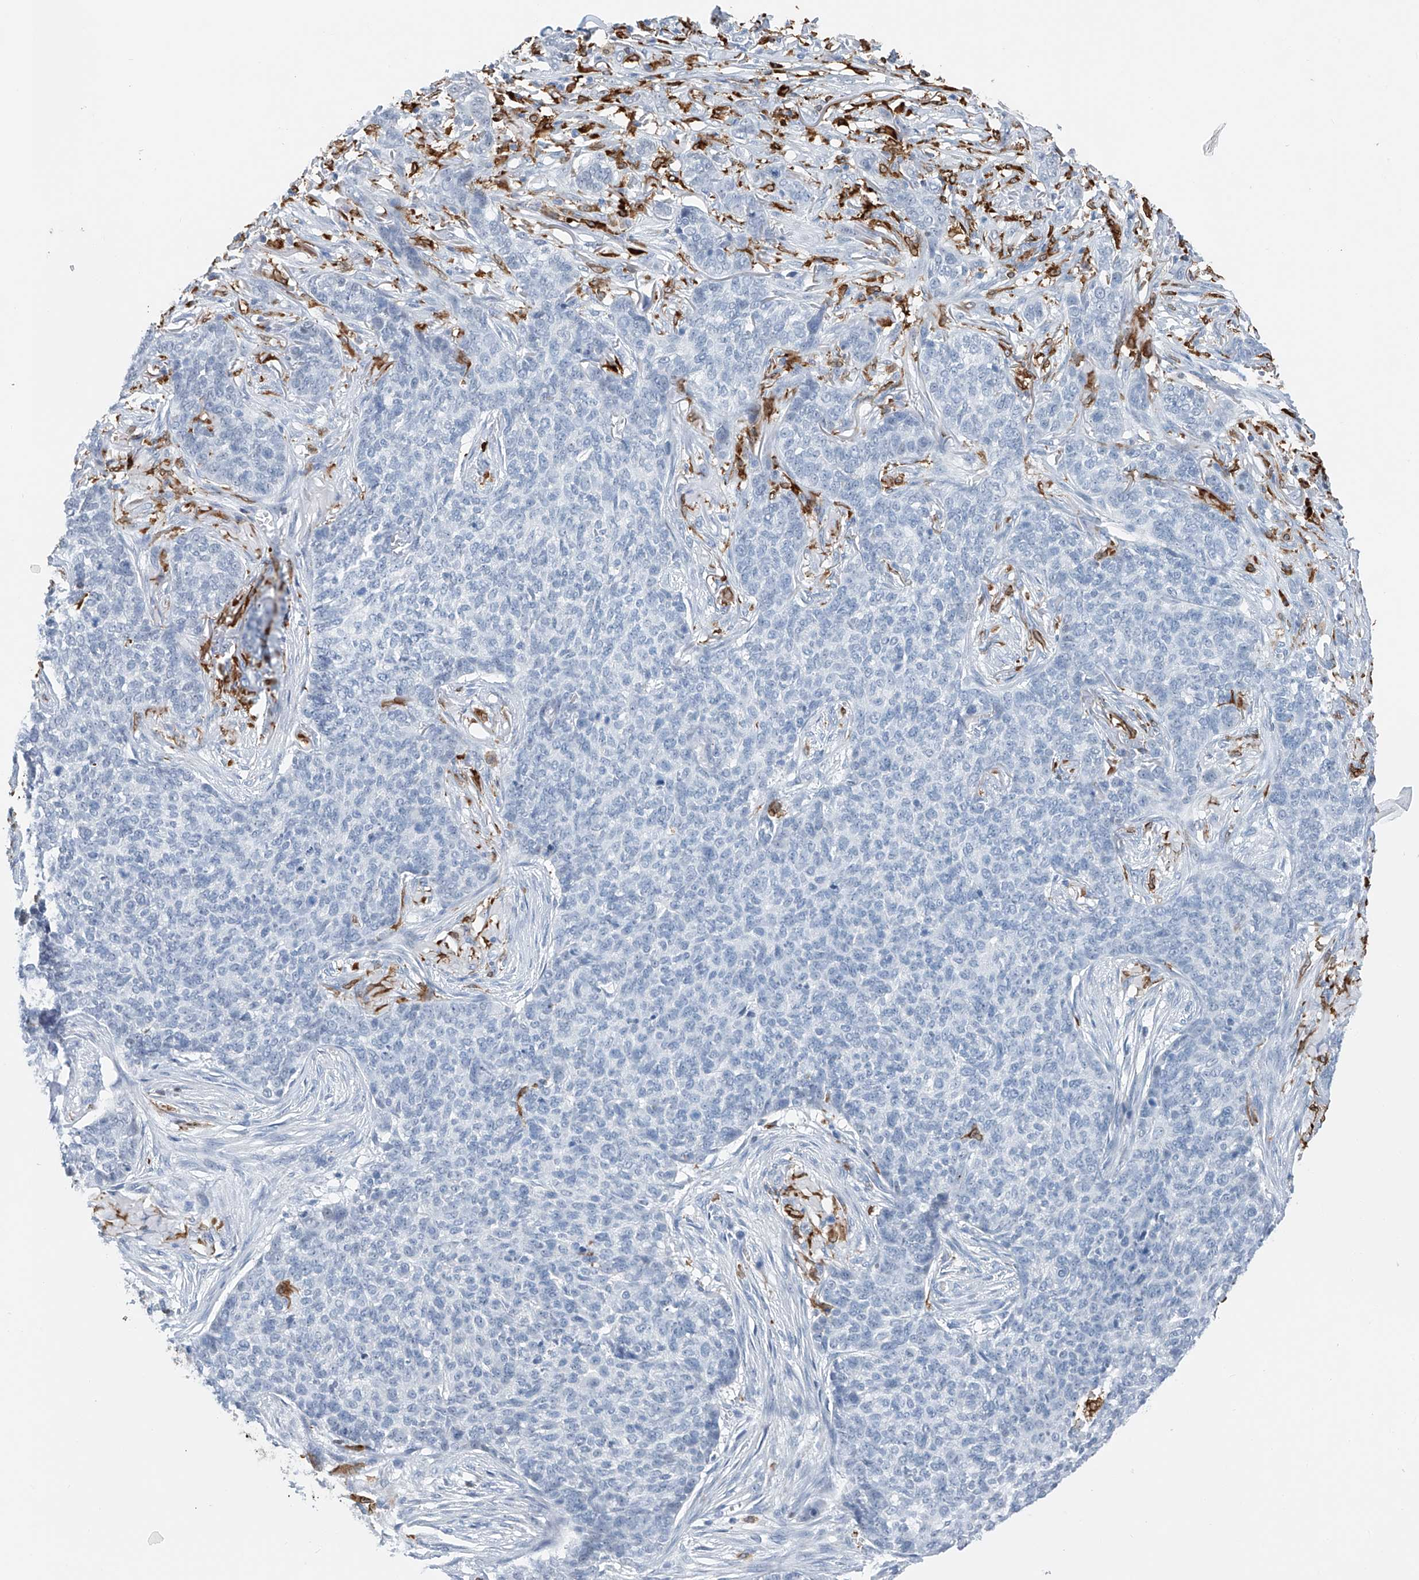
{"staining": {"intensity": "negative", "quantity": "none", "location": "none"}, "tissue": "skin cancer", "cell_type": "Tumor cells", "image_type": "cancer", "snomed": [{"axis": "morphology", "description": "Basal cell carcinoma"}, {"axis": "topography", "description": "Skin"}], "caption": "Immunohistochemistry histopathology image of basal cell carcinoma (skin) stained for a protein (brown), which reveals no expression in tumor cells.", "gene": "TBXAS1", "patient": {"sex": "male", "age": 85}}